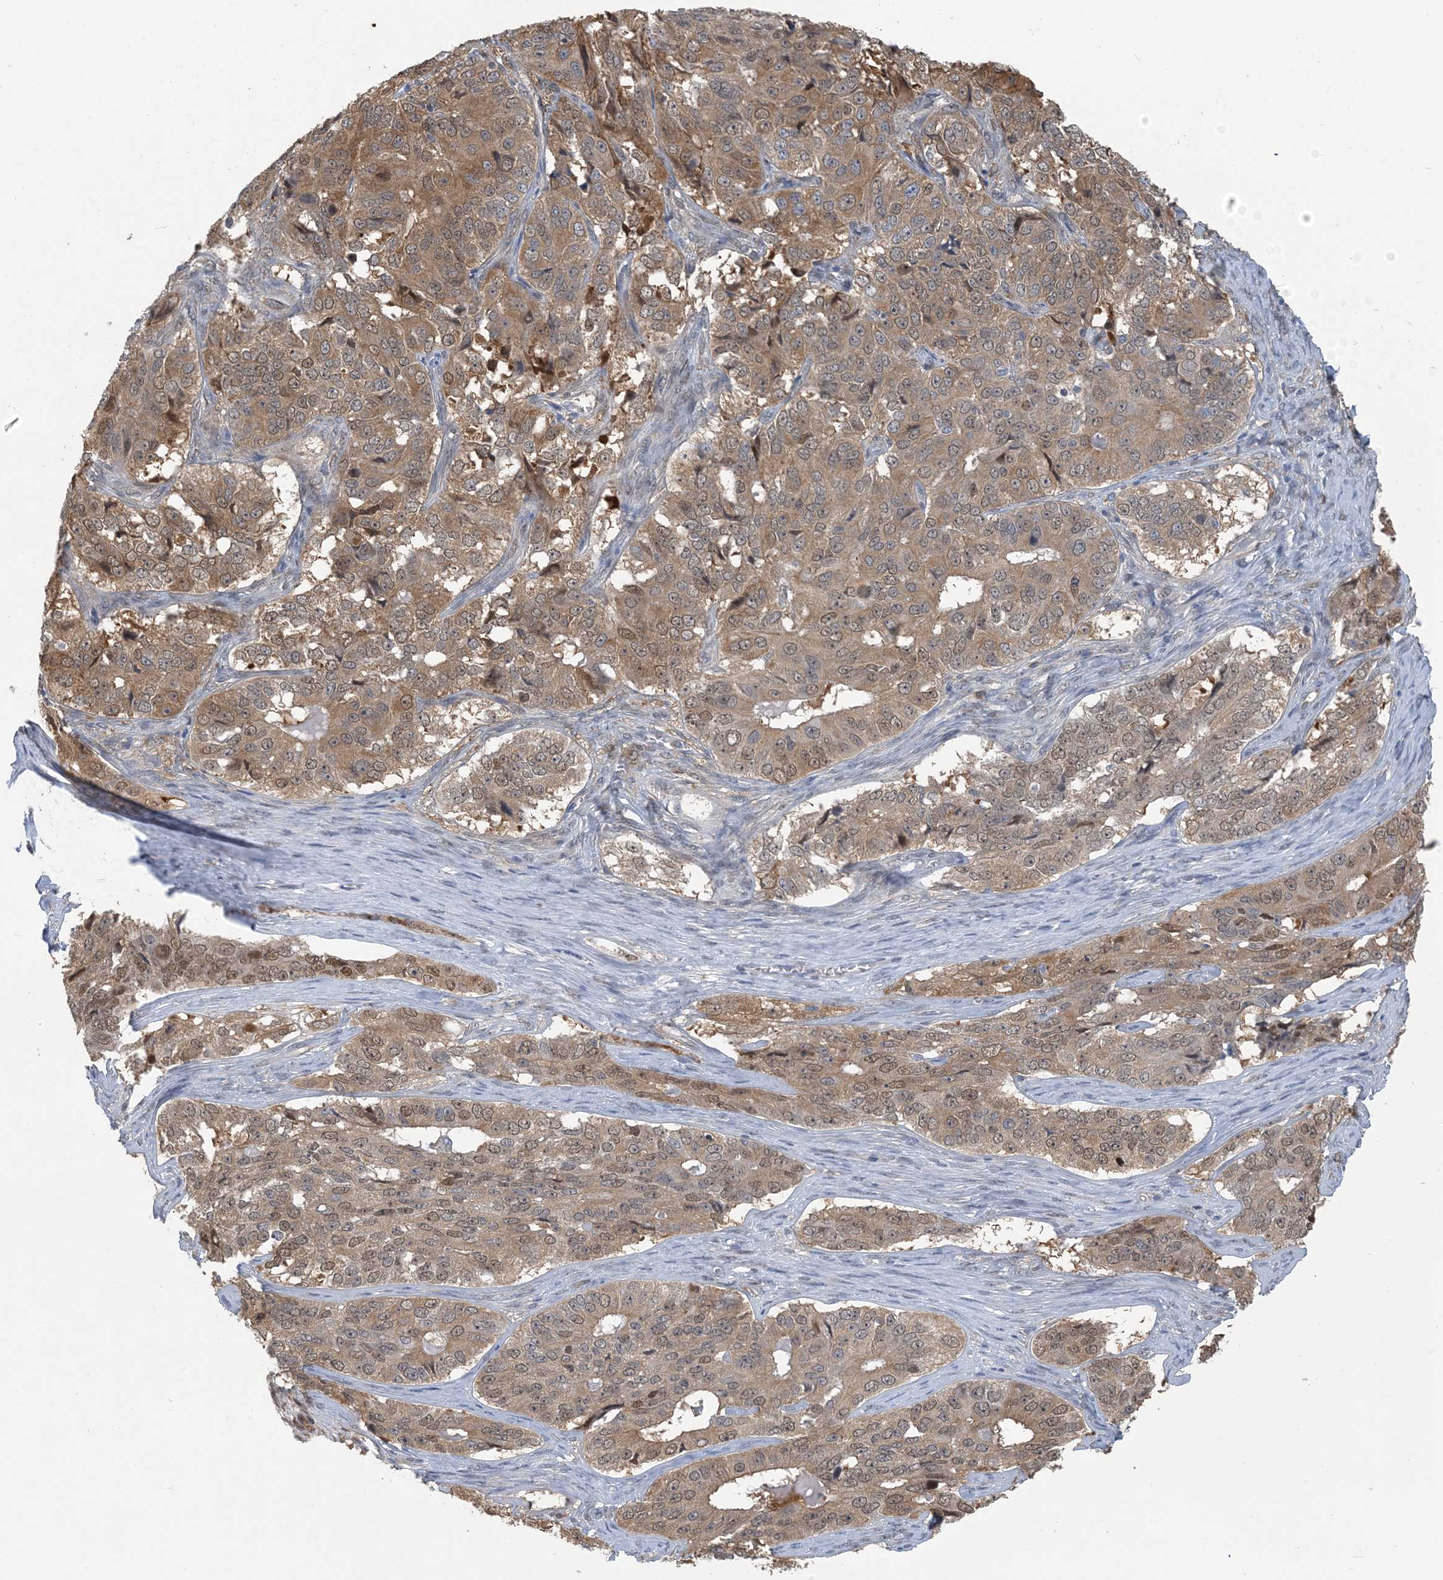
{"staining": {"intensity": "moderate", "quantity": ">75%", "location": "cytoplasmic/membranous,nuclear"}, "tissue": "ovarian cancer", "cell_type": "Tumor cells", "image_type": "cancer", "snomed": [{"axis": "morphology", "description": "Carcinoma, endometroid"}, {"axis": "topography", "description": "Ovary"}], "caption": "Protein expression analysis of endometroid carcinoma (ovarian) displays moderate cytoplasmic/membranous and nuclear staining in about >75% of tumor cells.", "gene": "ZC3H12A", "patient": {"sex": "female", "age": 51}}